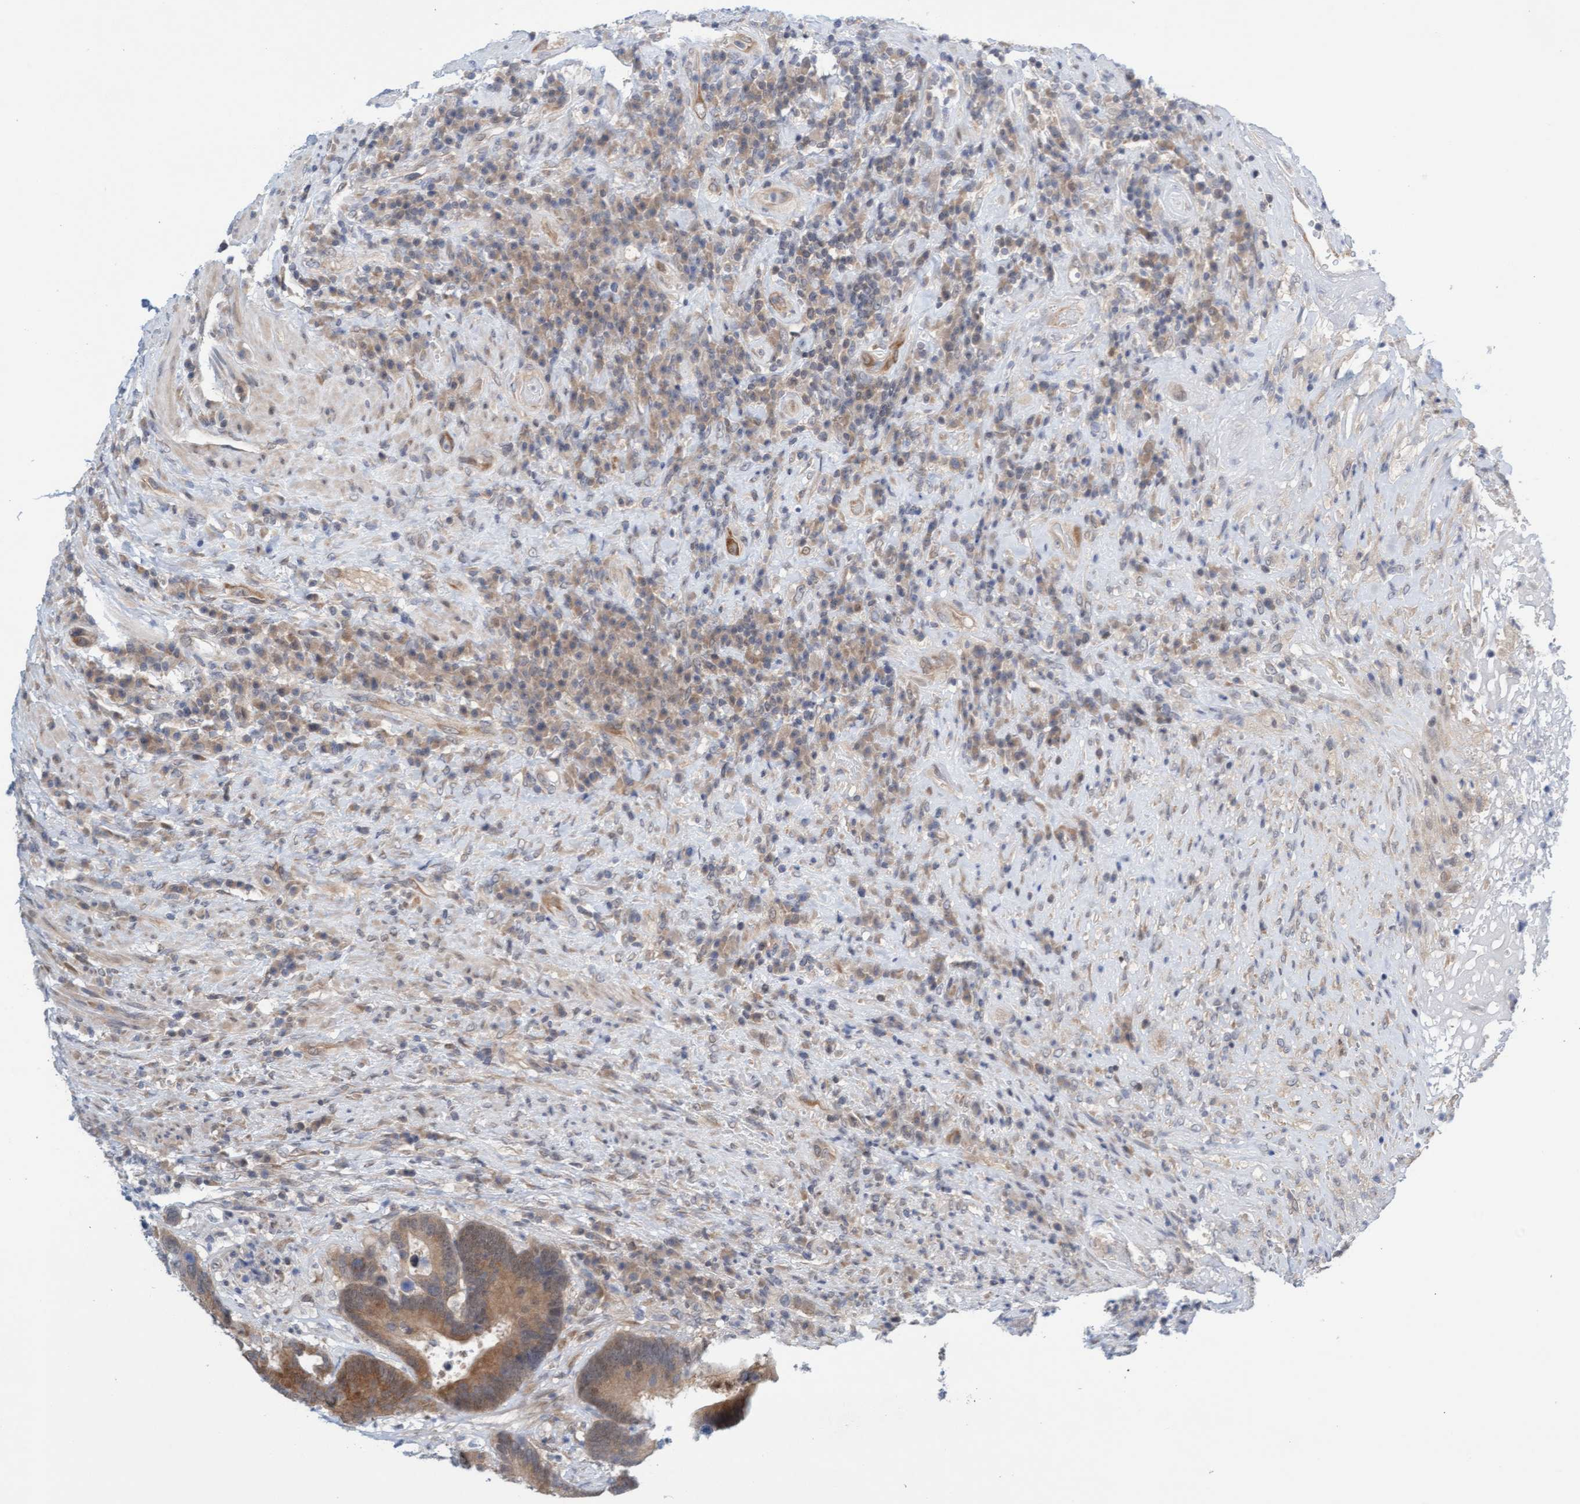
{"staining": {"intensity": "moderate", "quantity": ">75%", "location": "cytoplasmic/membranous"}, "tissue": "colorectal cancer", "cell_type": "Tumor cells", "image_type": "cancer", "snomed": [{"axis": "morphology", "description": "Adenocarcinoma, NOS"}, {"axis": "topography", "description": "Rectum"}], "caption": "Moderate cytoplasmic/membranous protein expression is identified in about >75% of tumor cells in colorectal cancer.", "gene": "AMZ2", "patient": {"sex": "female", "age": 89}}